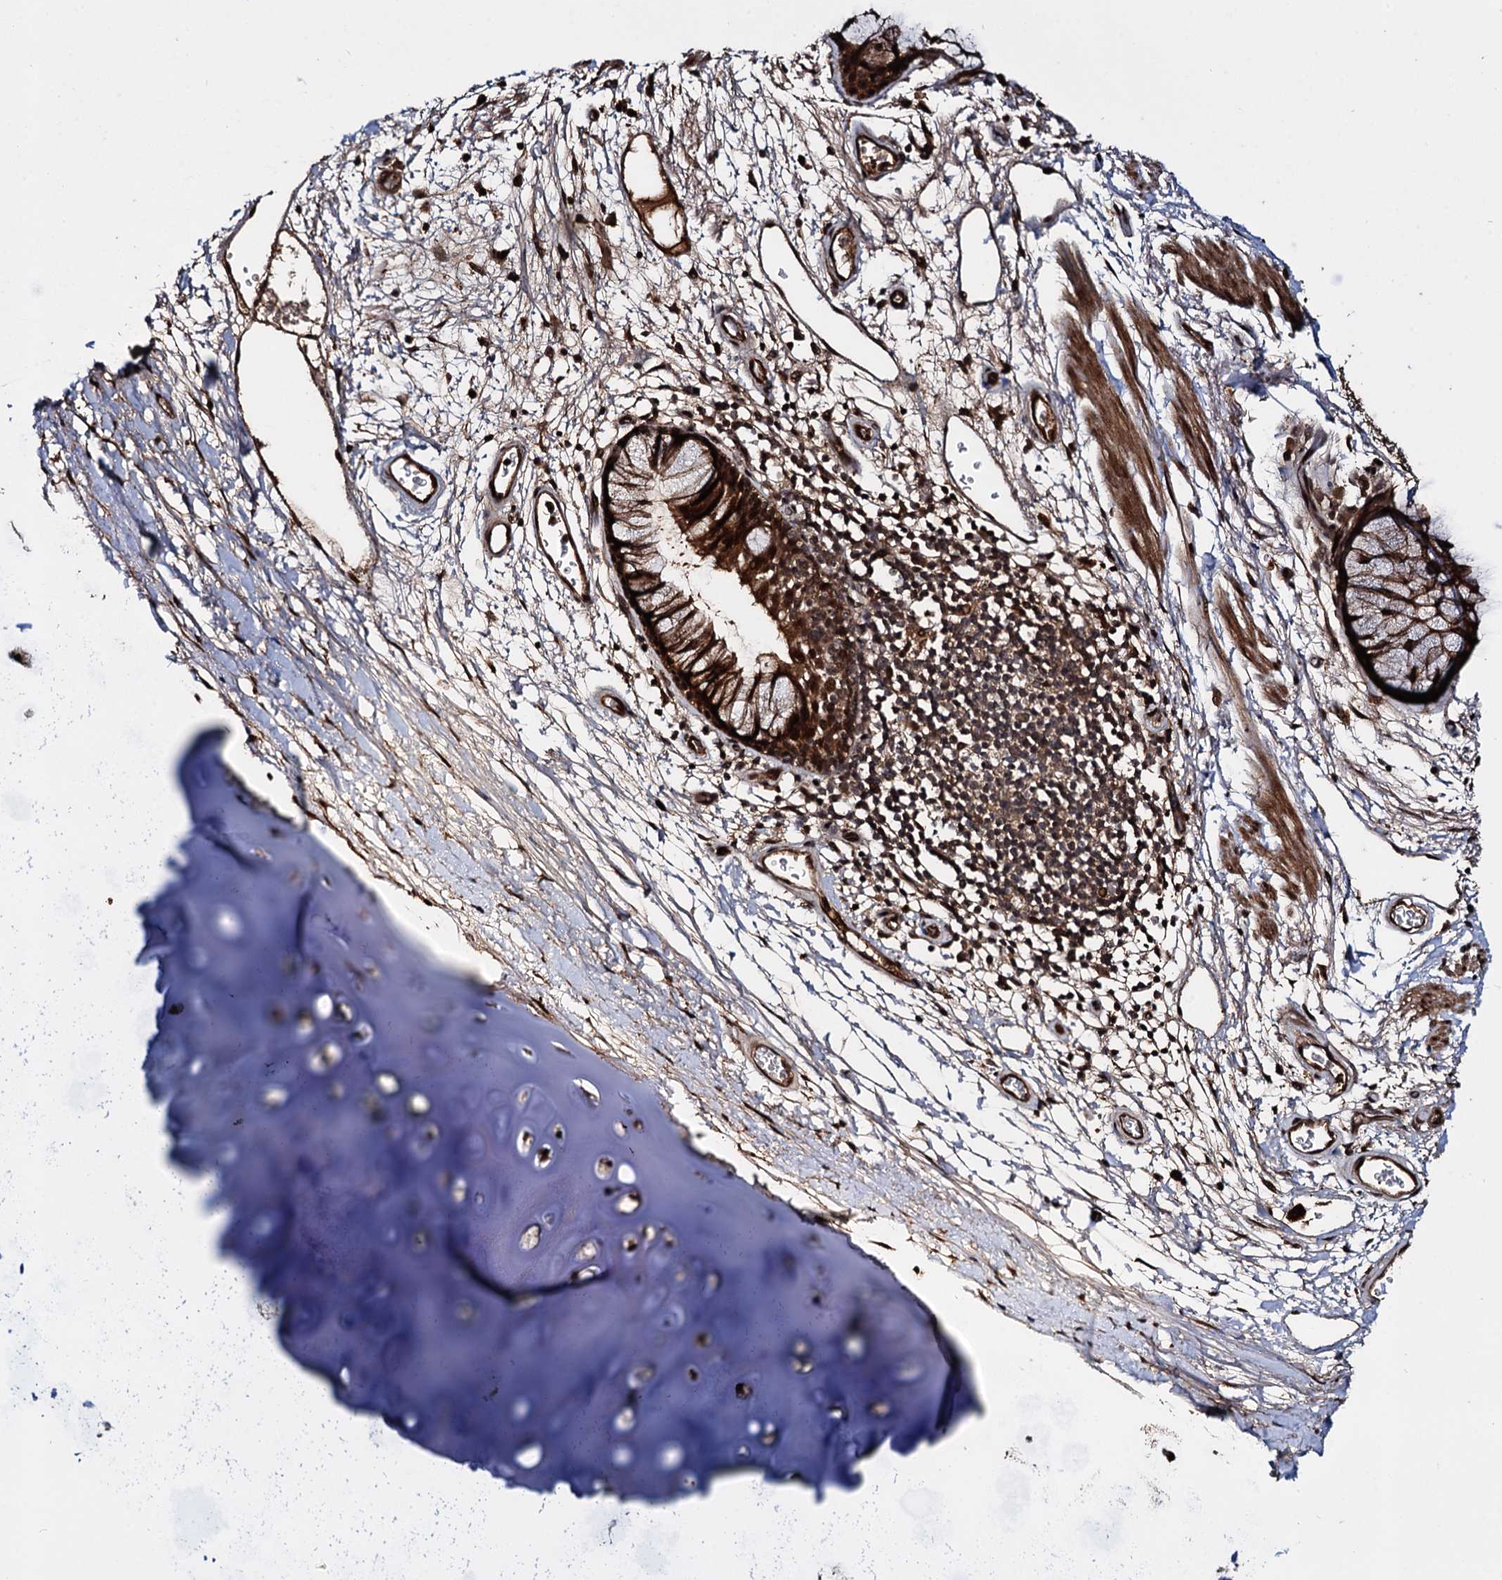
{"staining": {"intensity": "strong", "quantity": ">75%", "location": "cytoplasmic/membranous,nuclear"}, "tissue": "bronchus", "cell_type": "Respiratory epithelial cells", "image_type": "normal", "snomed": [{"axis": "morphology", "description": "Normal tissue, NOS"}, {"axis": "topography", "description": "Bronchus"}], "caption": "High-magnification brightfield microscopy of unremarkable bronchus stained with DAB (brown) and counterstained with hematoxylin (blue). respiratory epithelial cells exhibit strong cytoplasmic/membranous,nuclear expression is present in about>75% of cells.", "gene": "CEP192", "patient": {"sex": "male", "age": 65}}